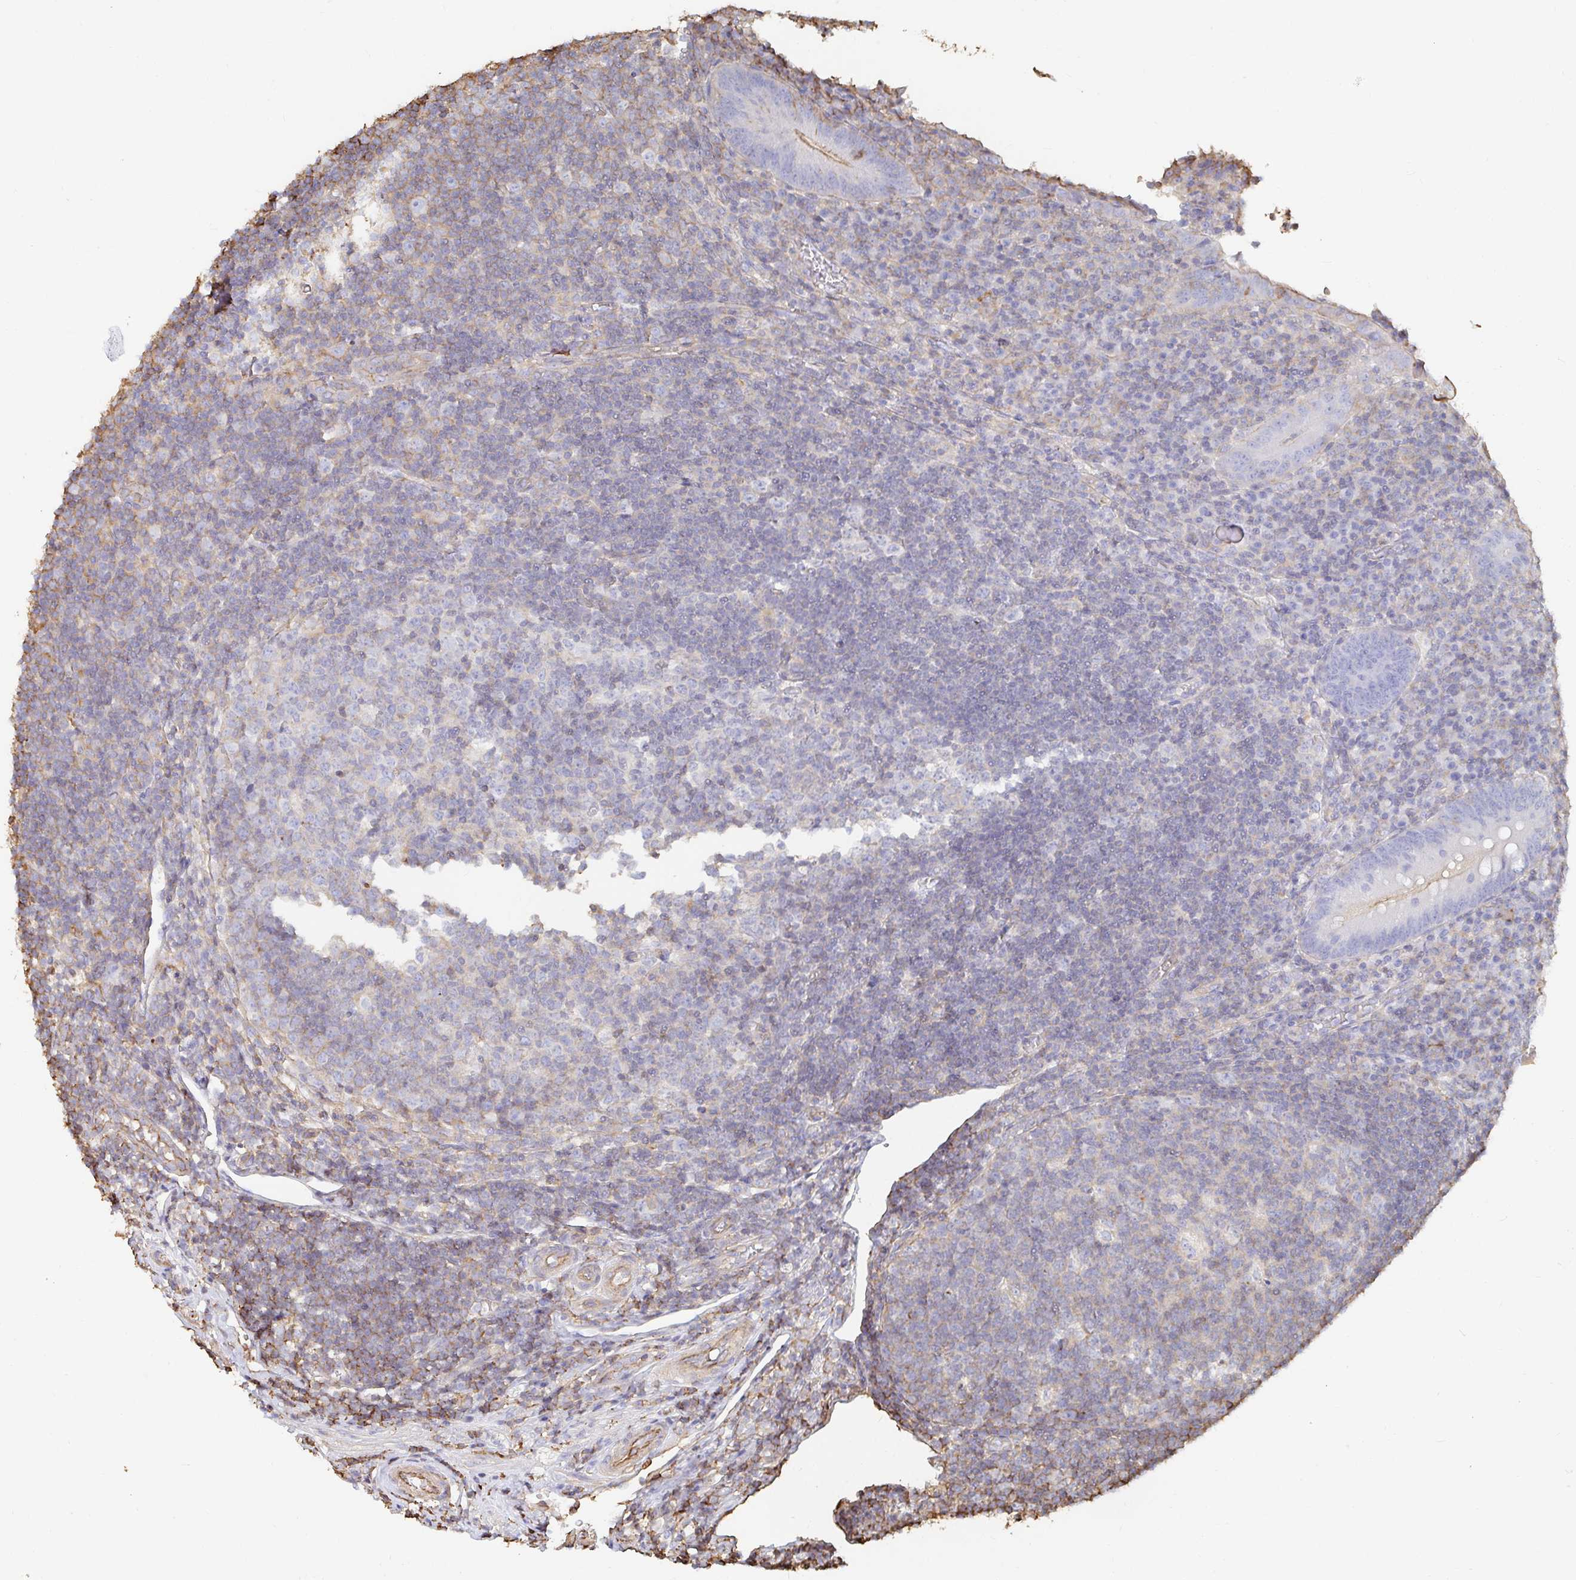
{"staining": {"intensity": "weak", "quantity": "25%-75%", "location": "cytoplasmic/membranous"}, "tissue": "appendix", "cell_type": "Glandular cells", "image_type": "normal", "snomed": [{"axis": "morphology", "description": "Normal tissue, NOS"}, {"axis": "topography", "description": "Appendix"}], "caption": "This is a photomicrograph of immunohistochemistry staining of unremarkable appendix, which shows weak positivity in the cytoplasmic/membranous of glandular cells.", "gene": "PTPN14", "patient": {"sex": "male", "age": 18}}